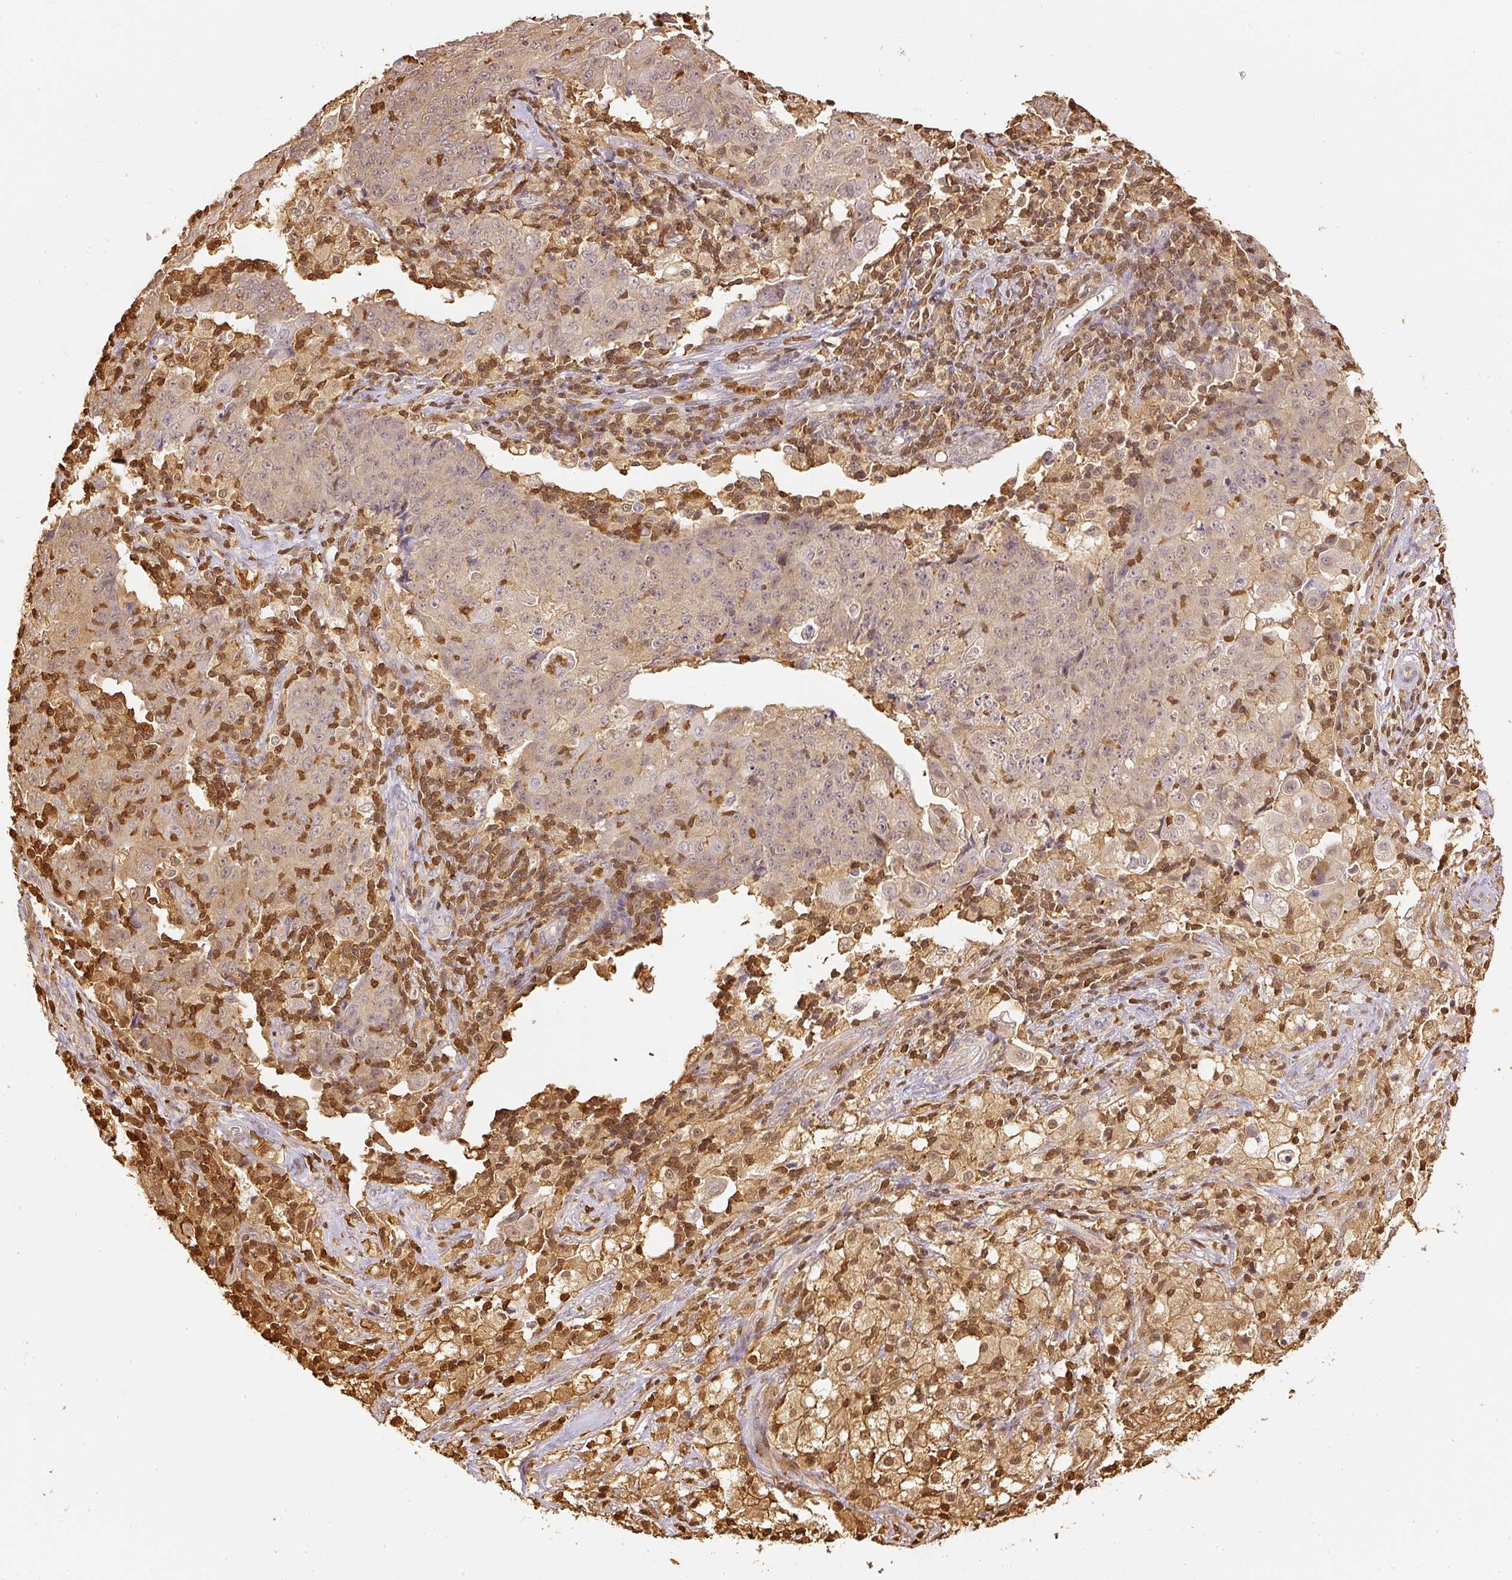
{"staining": {"intensity": "weak", "quantity": "25%-75%", "location": "cytoplasmic/membranous"}, "tissue": "ovarian cancer", "cell_type": "Tumor cells", "image_type": "cancer", "snomed": [{"axis": "morphology", "description": "Carcinoma, endometroid"}, {"axis": "topography", "description": "Ovary"}], "caption": "Ovarian cancer tissue demonstrates weak cytoplasmic/membranous positivity in about 25%-75% of tumor cells, visualized by immunohistochemistry.", "gene": "PFN1", "patient": {"sex": "female", "age": 42}}